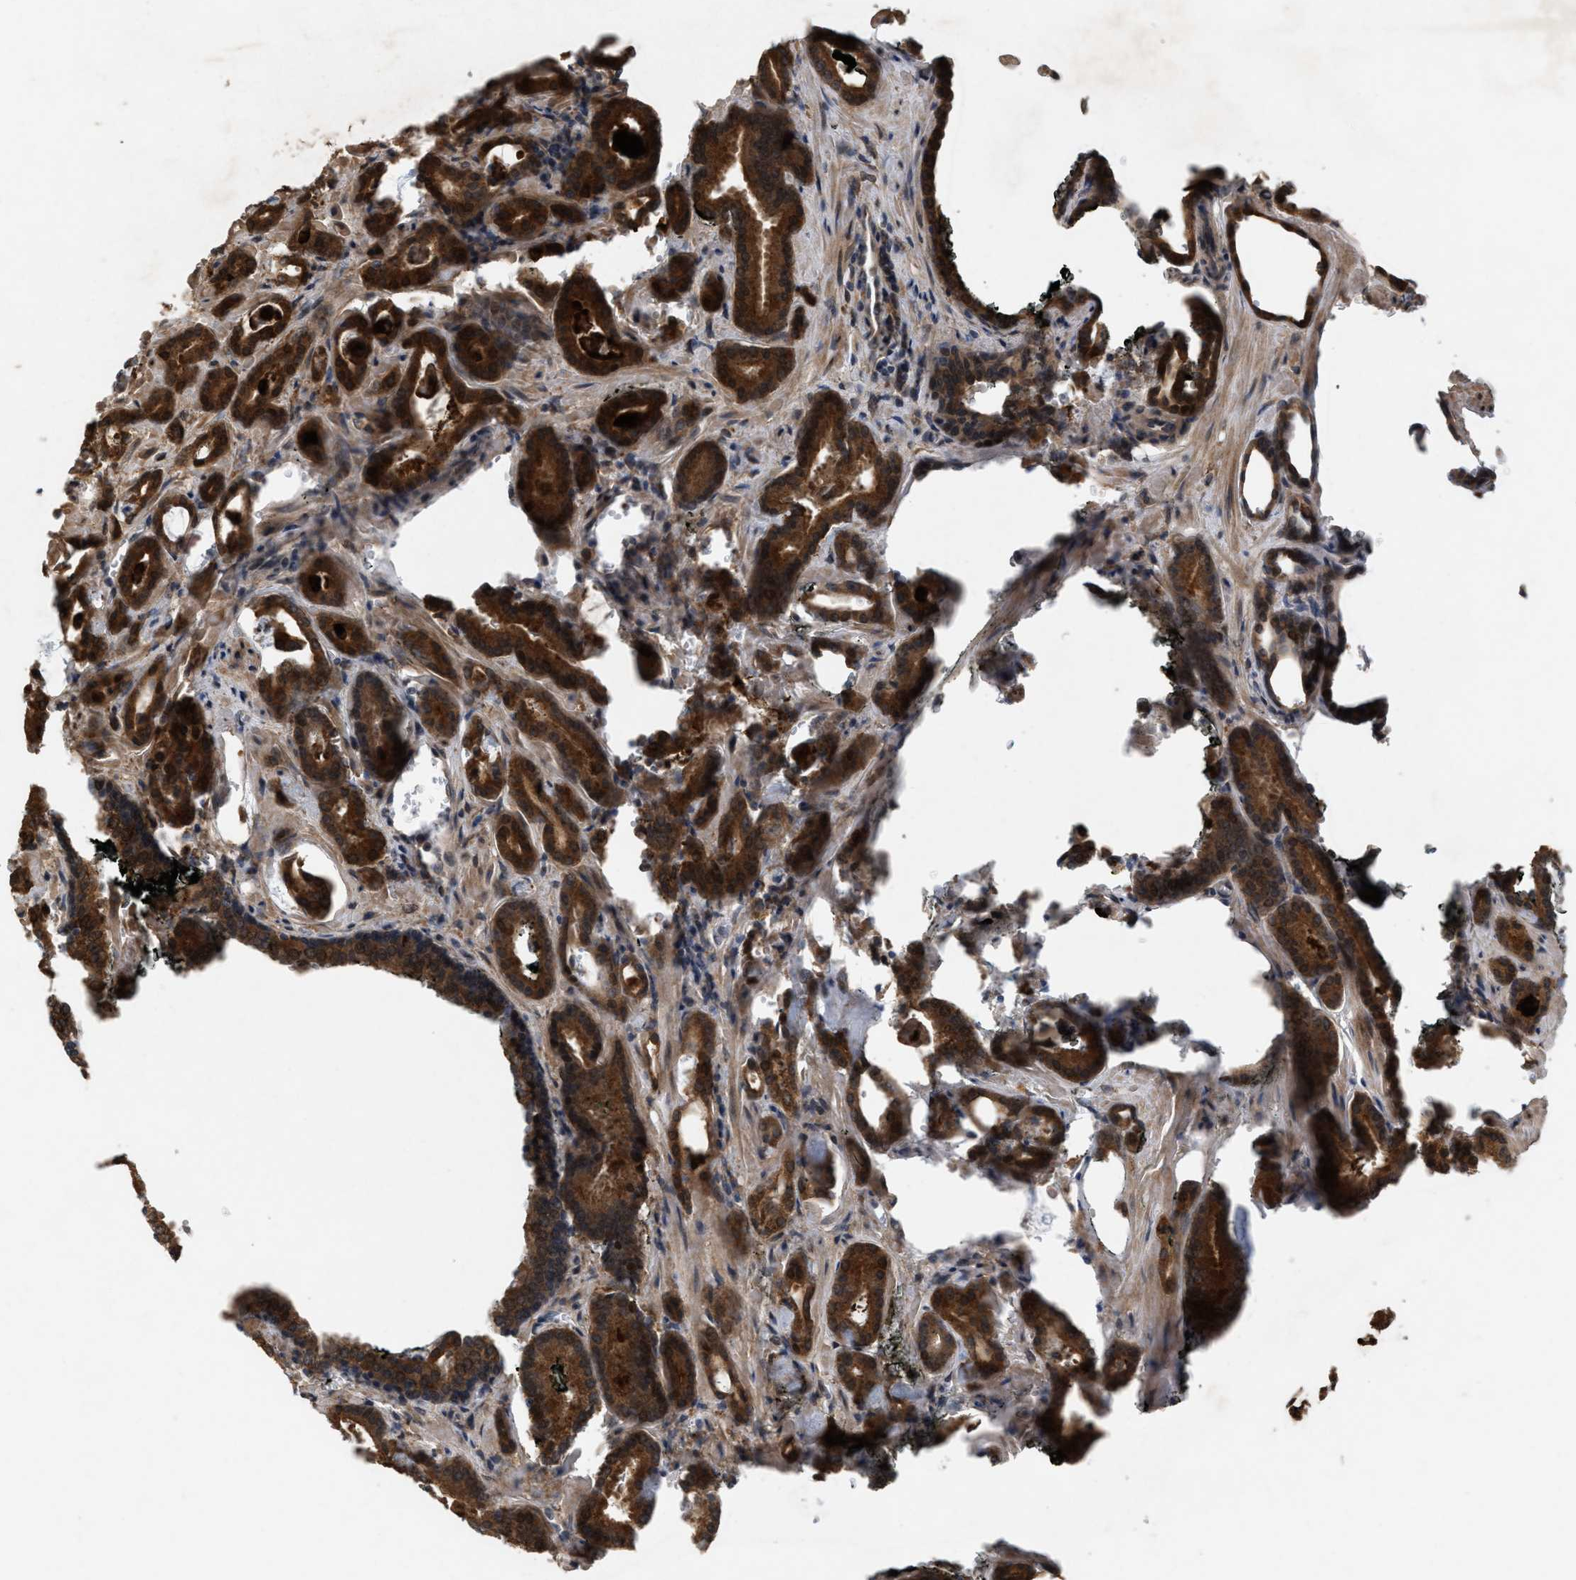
{"staining": {"intensity": "strong", "quantity": ">75%", "location": "cytoplasmic/membranous"}, "tissue": "prostate cancer", "cell_type": "Tumor cells", "image_type": "cancer", "snomed": [{"axis": "morphology", "description": "Adenocarcinoma, Low grade"}, {"axis": "topography", "description": "Prostate"}], "caption": "Protein staining by immunohistochemistry (IHC) shows strong cytoplasmic/membranous positivity in about >75% of tumor cells in low-grade adenocarcinoma (prostate).", "gene": "MFSD6", "patient": {"sex": "male", "age": 53}}